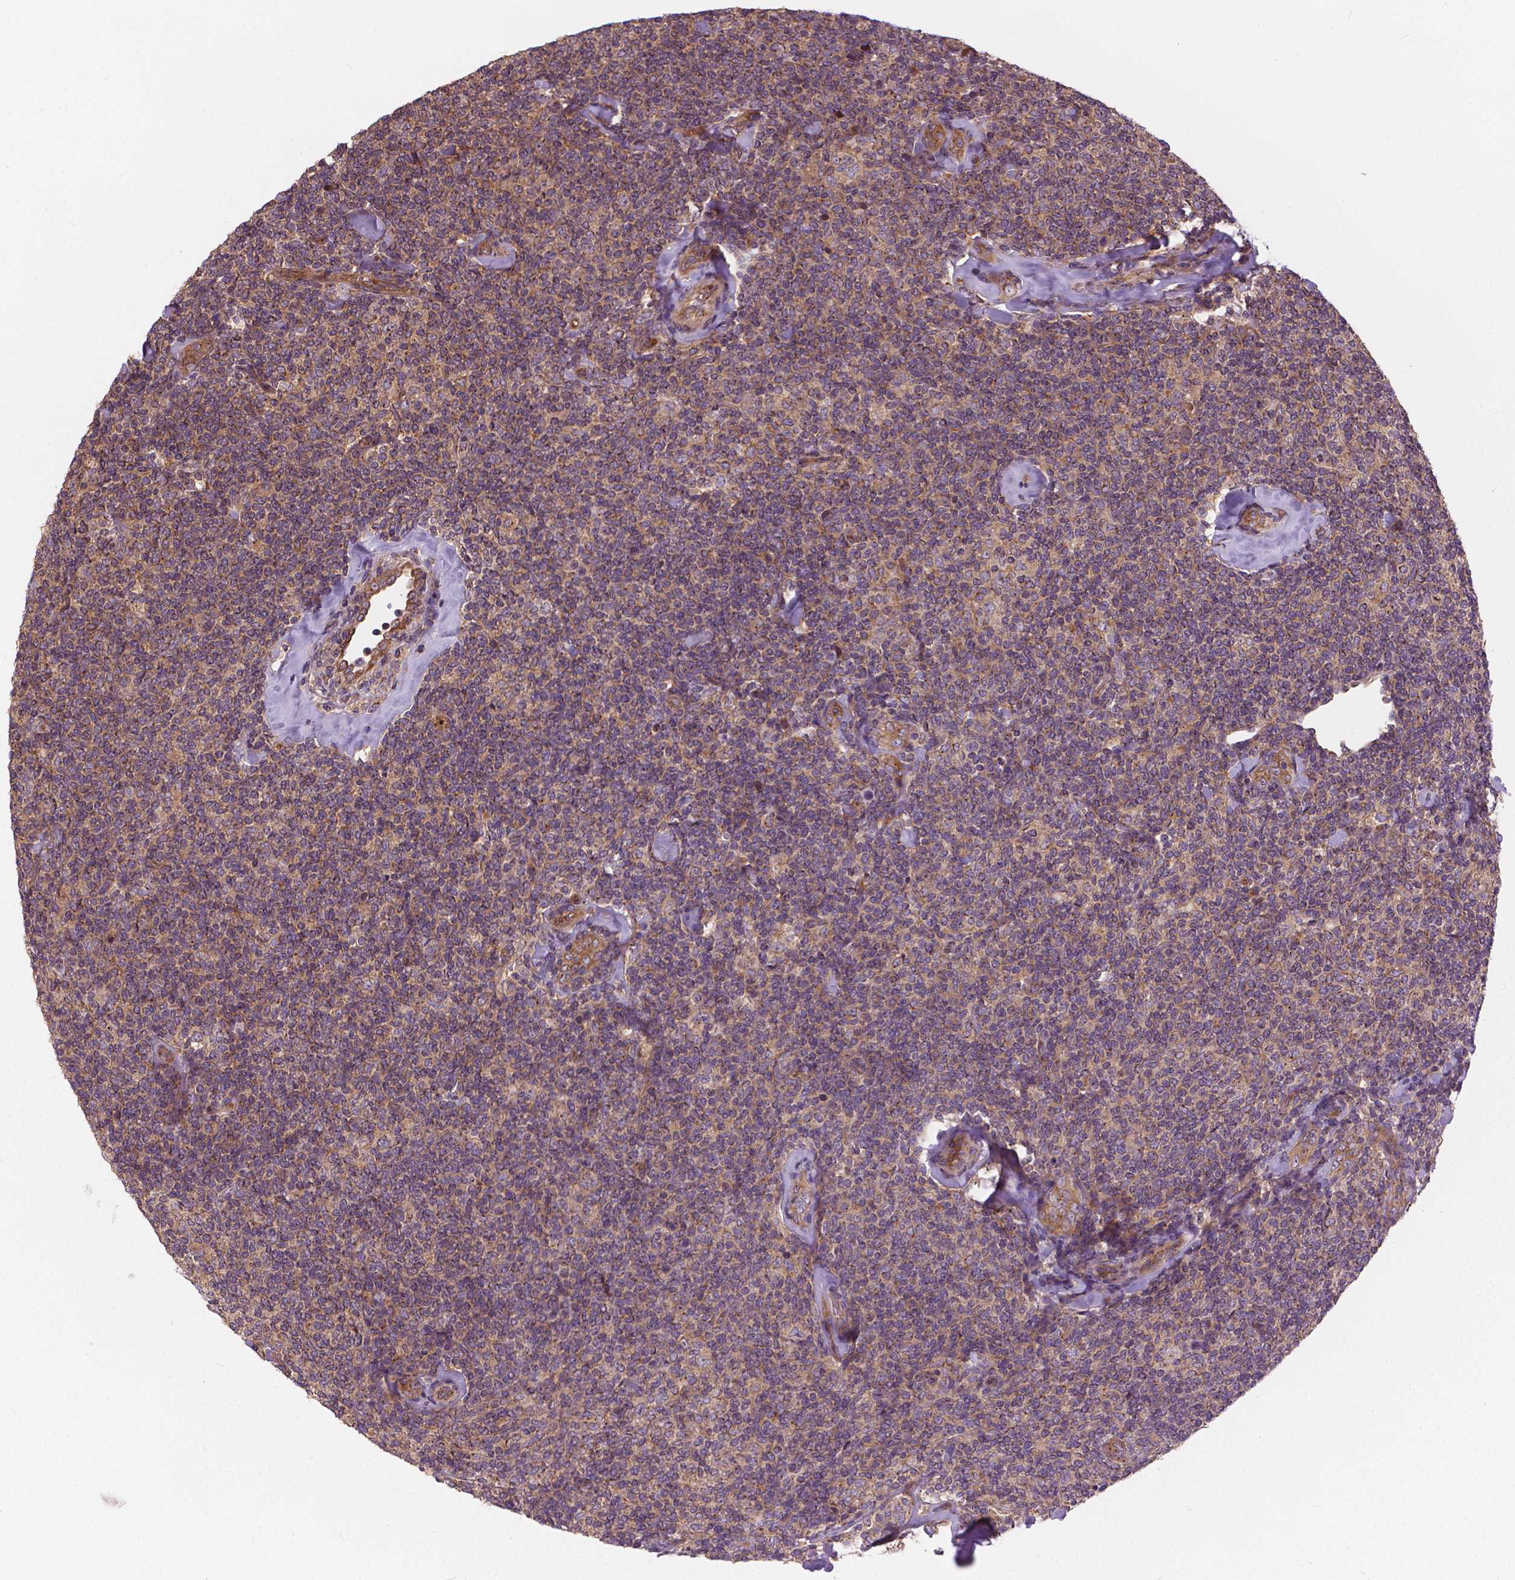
{"staining": {"intensity": "weak", "quantity": ">75%", "location": "cytoplasmic/membranous"}, "tissue": "lymphoma", "cell_type": "Tumor cells", "image_type": "cancer", "snomed": [{"axis": "morphology", "description": "Malignant lymphoma, non-Hodgkin's type, Low grade"}, {"axis": "topography", "description": "Lymph node"}], "caption": "Malignant lymphoma, non-Hodgkin's type (low-grade) stained with immunohistochemistry (IHC) reveals weak cytoplasmic/membranous staining in approximately >75% of tumor cells.", "gene": "MZT1", "patient": {"sex": "female", "age": 56}}